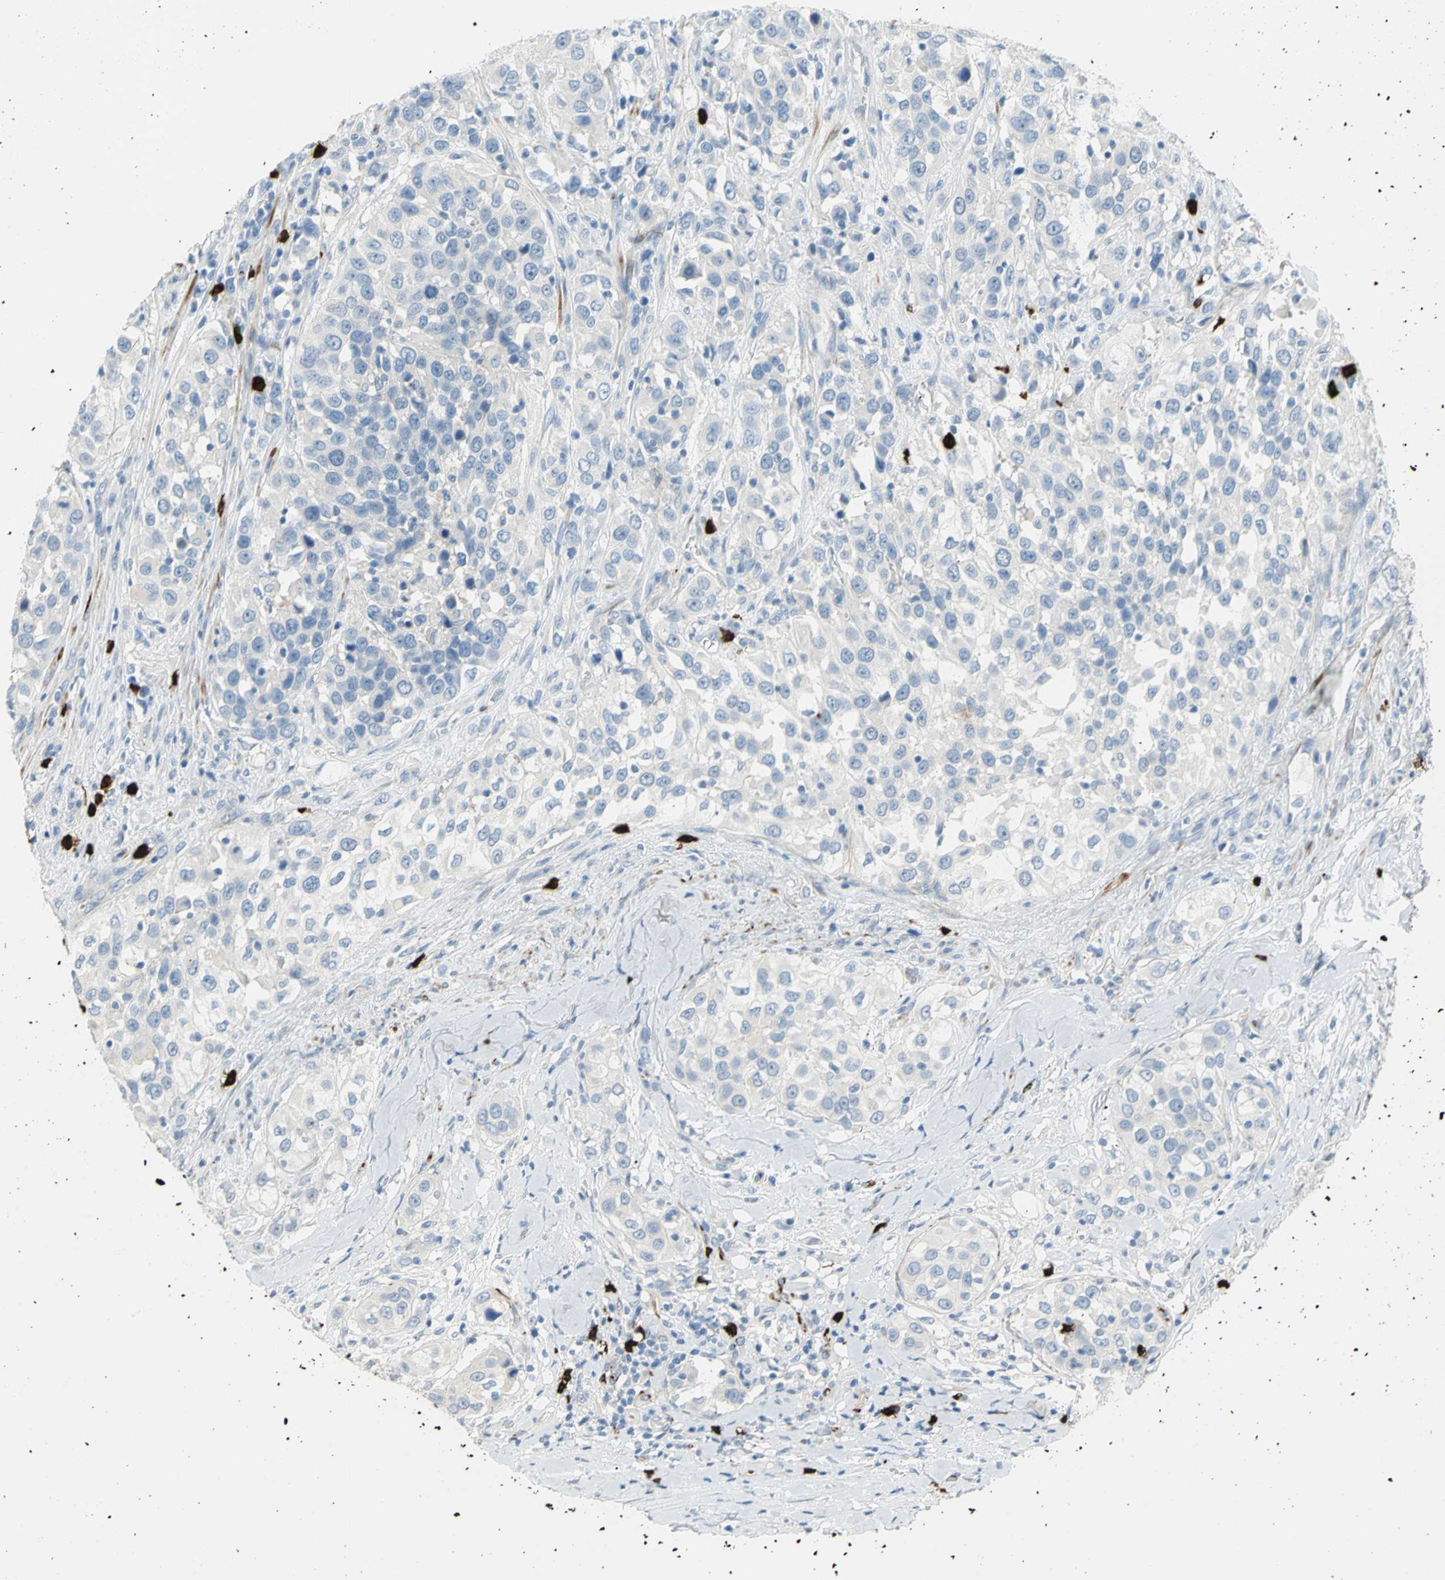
{"staining": {"intensity": "negative", "quantity": "none", "location": "none"}, "tissue": "urothelial cancer", "cell_type": "Tumor cells", "image_type": "cancer", "snomed": [{"axis": "morphology", "description": "Urothelial carcinoma, High grade"}, {"axis": "topography", "description": "Urinary bladder"}], "caption": "IHC photomicrograph of human urothelial cancer stained for a protein (brown), which displays no positivity in tumor cells.", "gene": "ALOX15", "patient": {"sex": "female", "age": 80}}